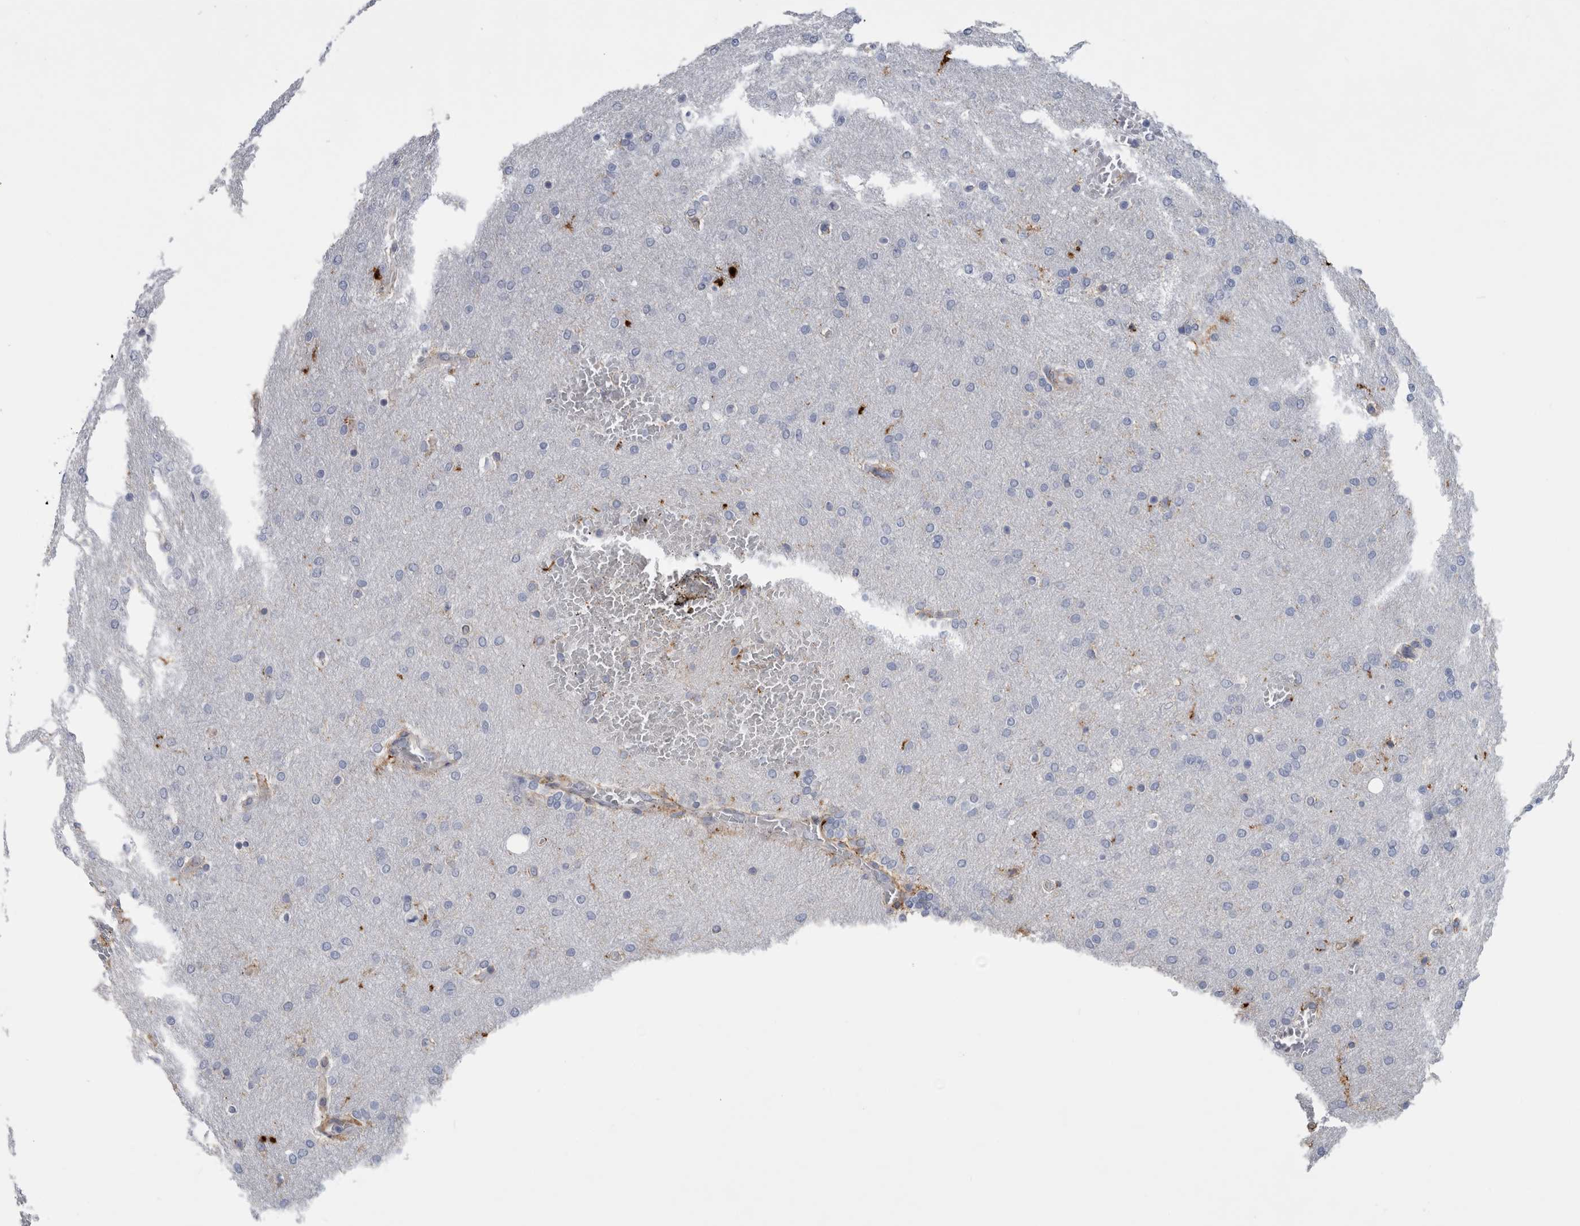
{"staining": {"intensity": "negative", "quantity": "none", "location": "none"}, "tissue": "glioma", "cell_type": "Tumor cells", "image_type": "cancer", "snomed": [{"axis": "morphology", "description": "Glioma, malignant, Low grade"}, {"axis": "topography", "description": "Brain"}], "caption": "Tumor cells are negative for brown protein staining in glioma. The staining was performed using DAB to visualize the protein expression in brown, while the nuclei were stained in blue with hematoxylin (Magnification: 20x).", "gene": "DNAJC24", "patient": {"sex": "female", "age": 37}}